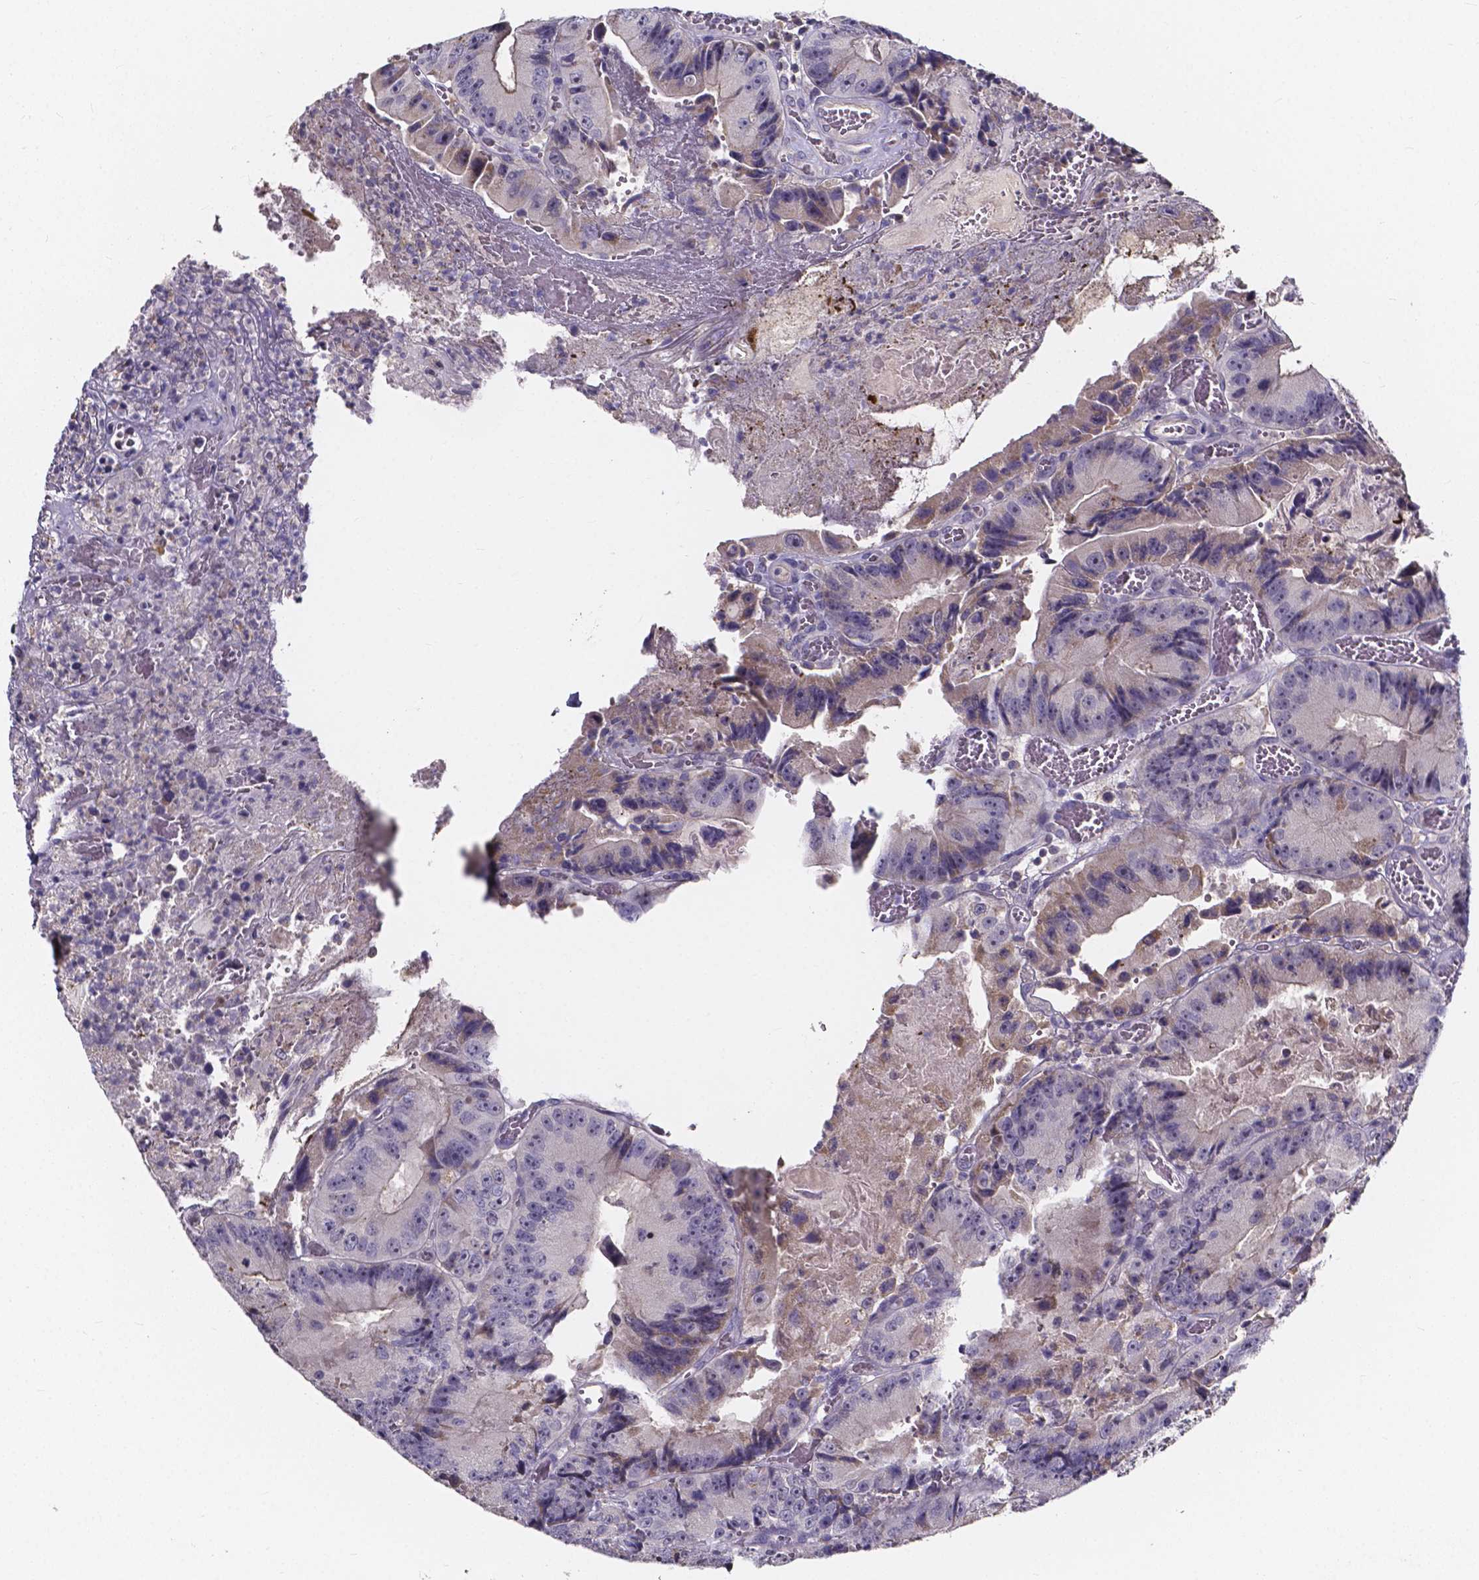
{"staining": {"intensity": "negative", "quantity": "none", "location": "none"}, "tissue": "colorectal cancer", "cell_type": "Tumor cells", "image_type": "cancer", "snomed": [{"axis": "morphology", "description": "Adenocarcinoma, NOS"}, {"axis": "topography", "description": "Colon"}], "caption": "Human colorectal adenocarcinoma stained for a protein using immunohistochemistry shows no staining in tumor cells.", "gene": "SPOCD1", "patient": {"sex": "female", "age": 86}}